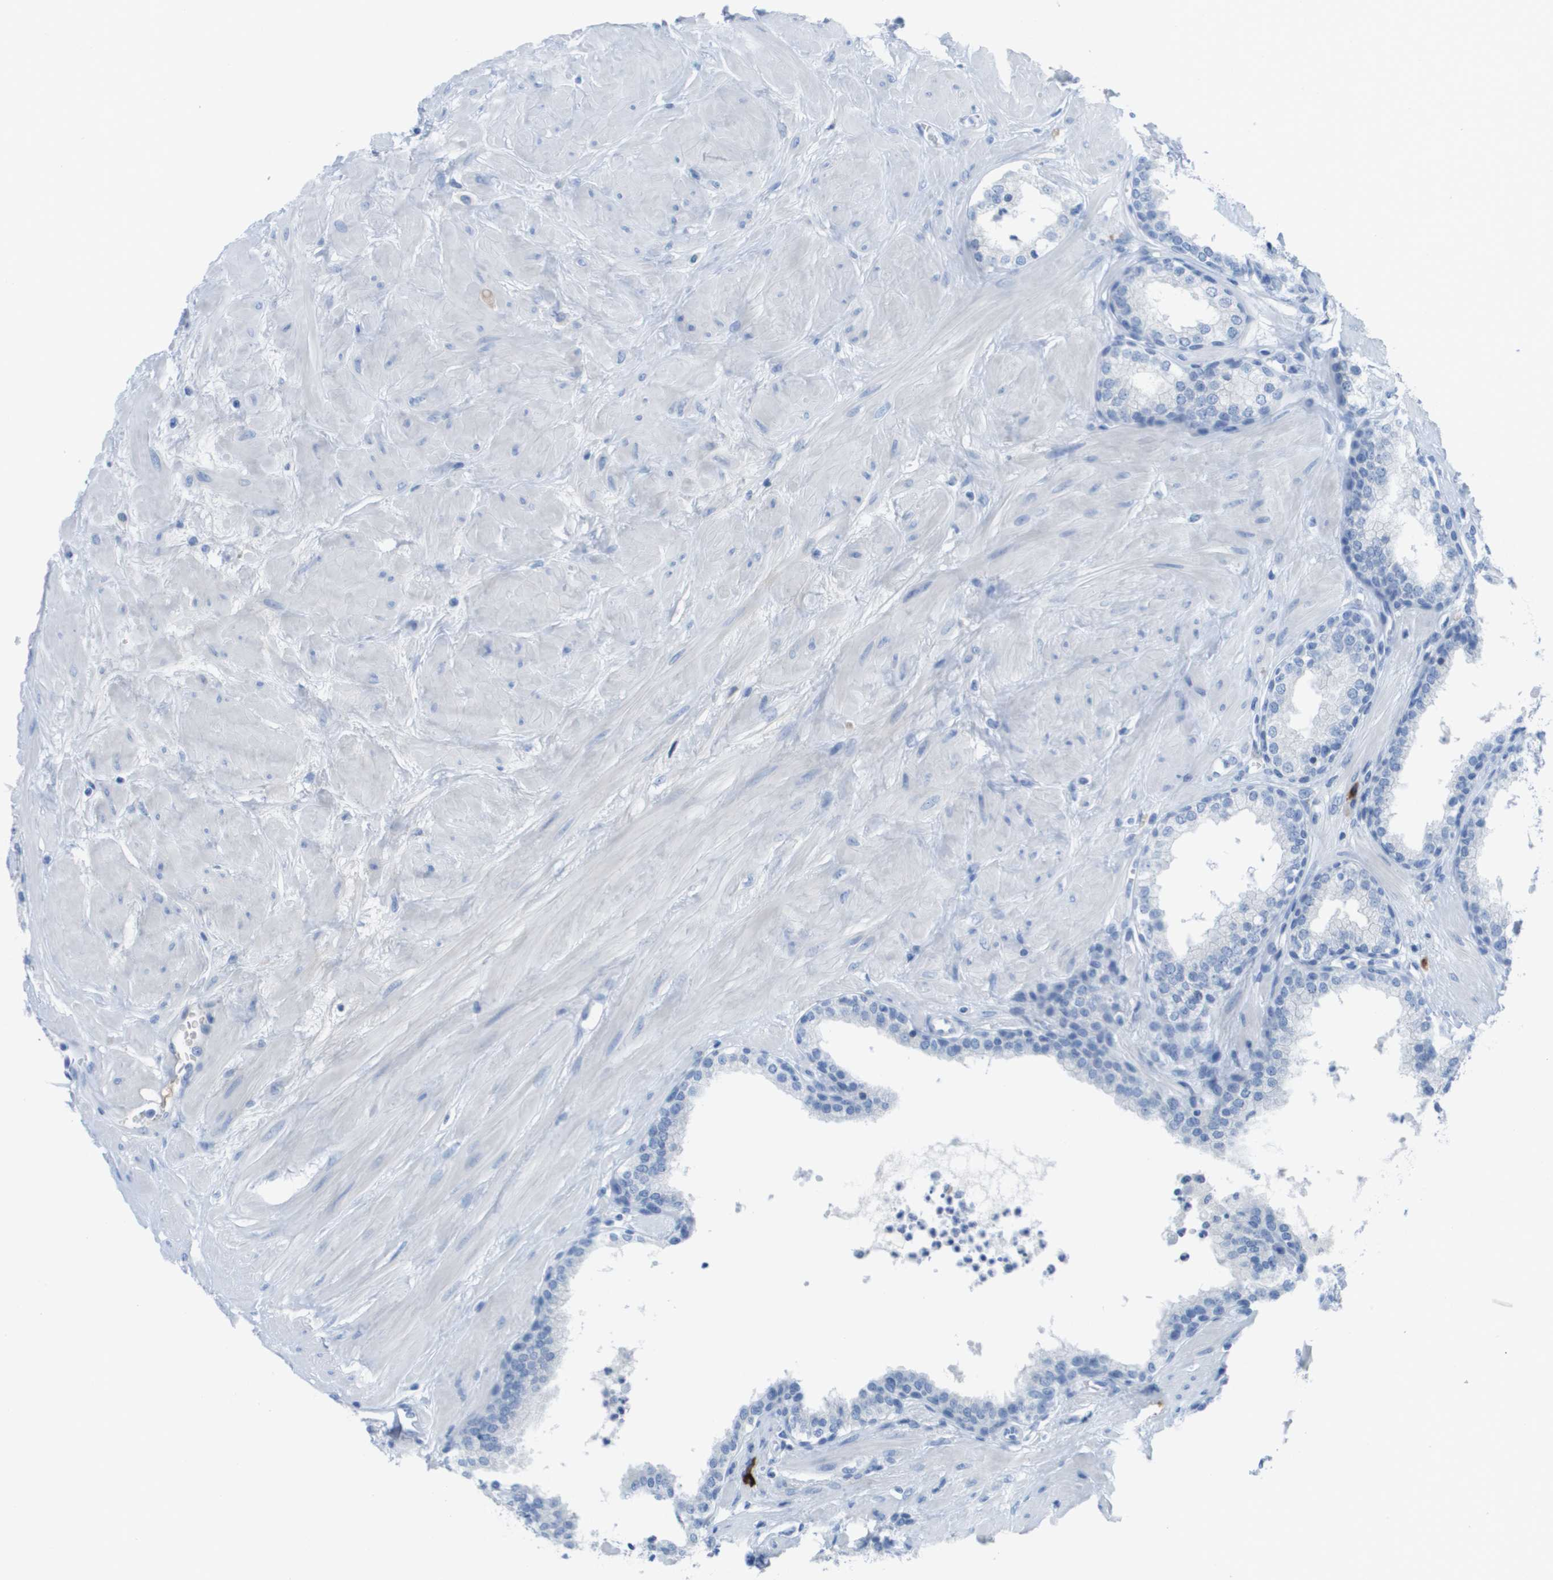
{"staining": {"intensity": "negative", "quantity": "none", "location": "none"}, "tissue": "prostate", "cell_type": "Glandular cells", "image_type": "normal", "snomed": [{"axis": "morphology", "description": "Normal tissue, NOS"}, {"axis": "topography", "description": "Prostate"}], "caption": "Human prostate stained for a protein using immunohistochemistry reveals no positivity in glandular cells.", "gene": "GPR18", "patient": {"sex": "male", "age": 51}}